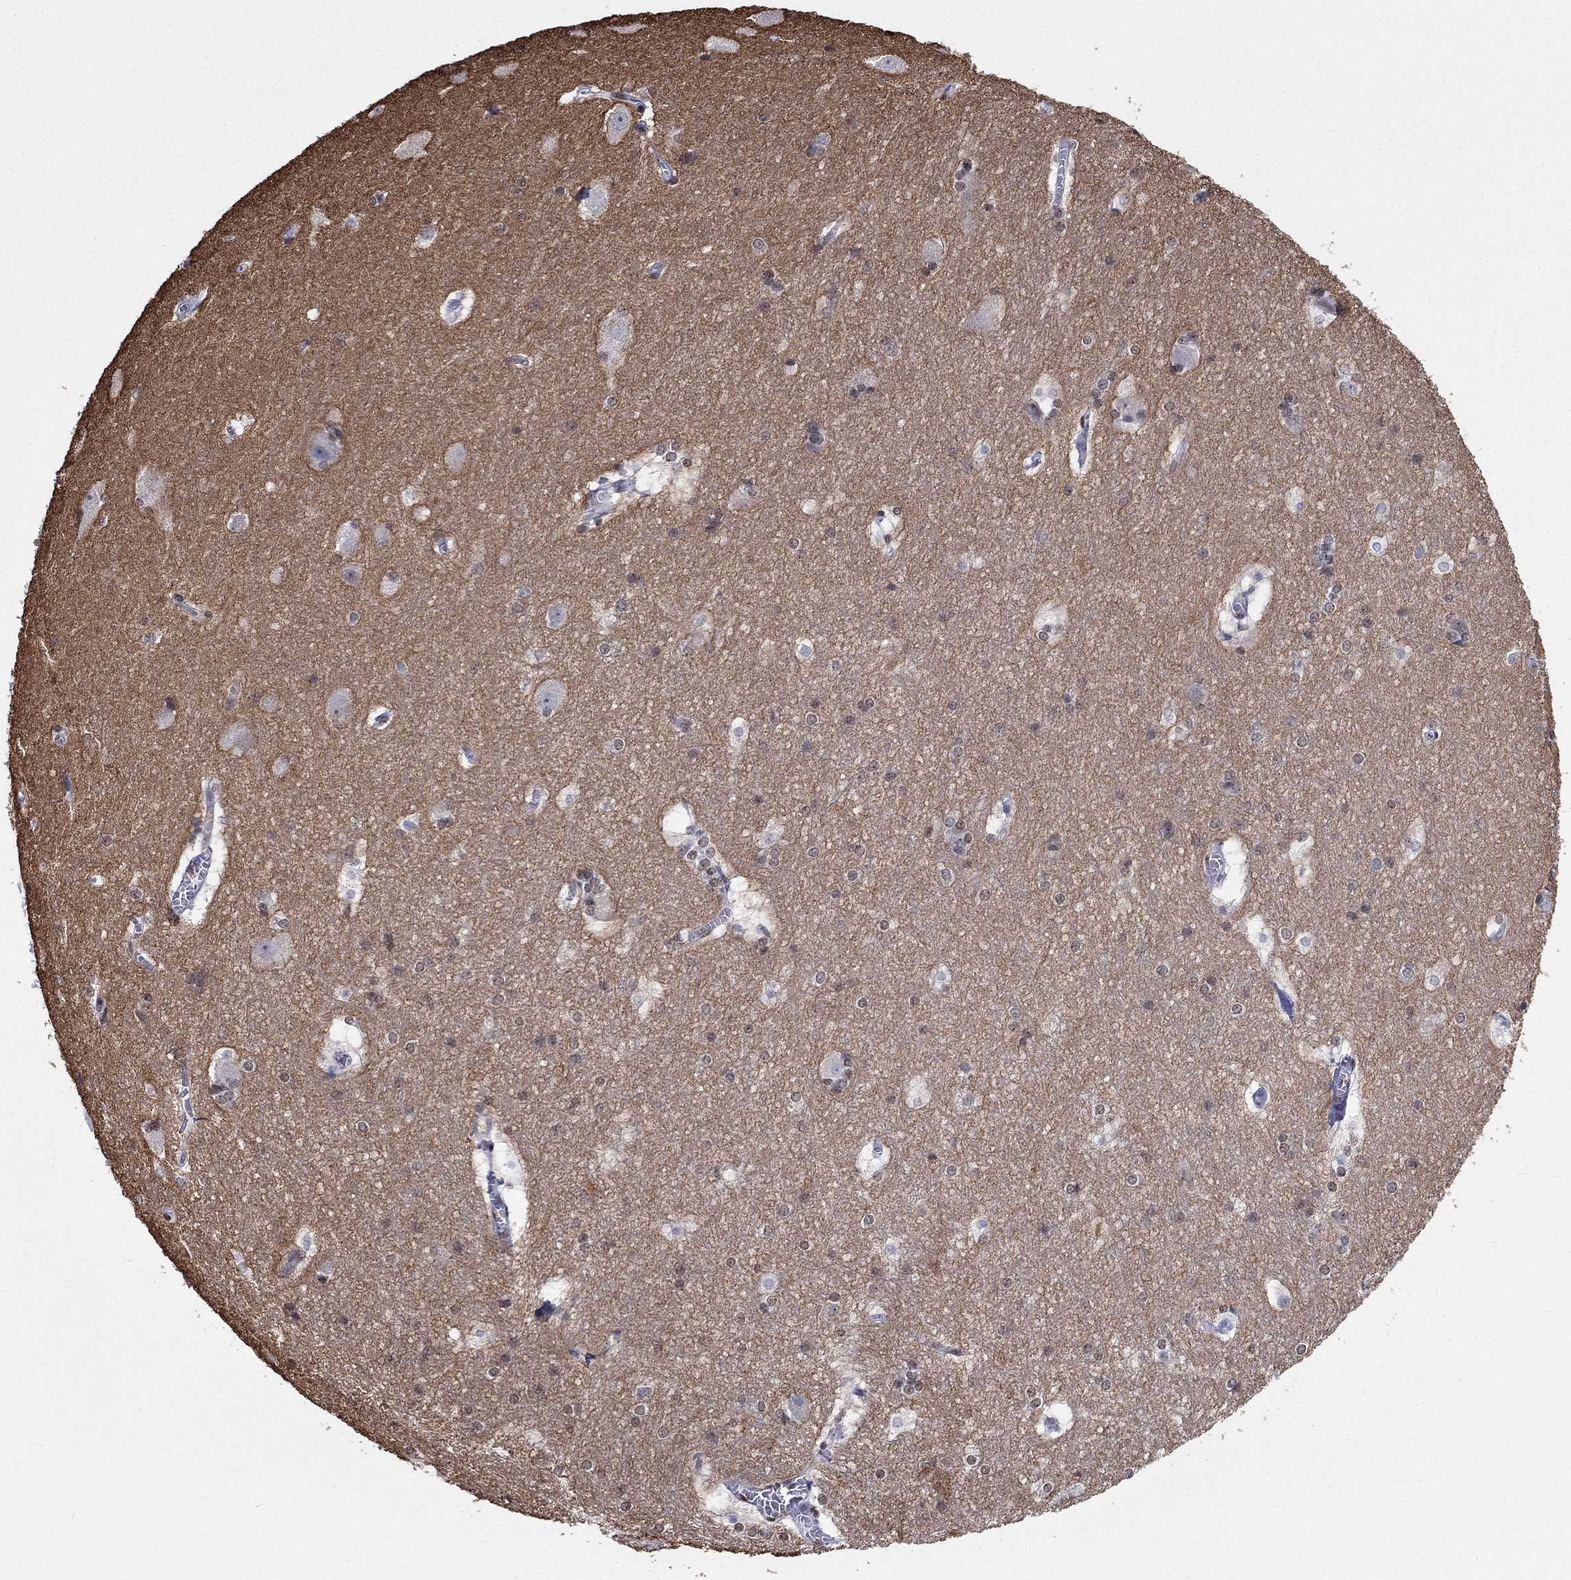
{"staining": {"intensity": "negative", "quantity": "none", "location": "none"}, "tissue": "hippocampus", "cell_type": "Glial cells", "image_type": "normal", "snomed": [{"axis": "morphology", "description": "Normal tissue, NOS"}, {"axis": "topography", "description": "Cerebral cortex"}, {"axis": "topography", "description": "Hippocampus"}], "caption": "DAB immunohistochemical staining of unremarkable human hippocampus reveals no significant staining in glial cells. (DAB immunohistochemistry, high magnification).", "gene": "FBXO16", "patient": {"sex": "female", "age": 19}}